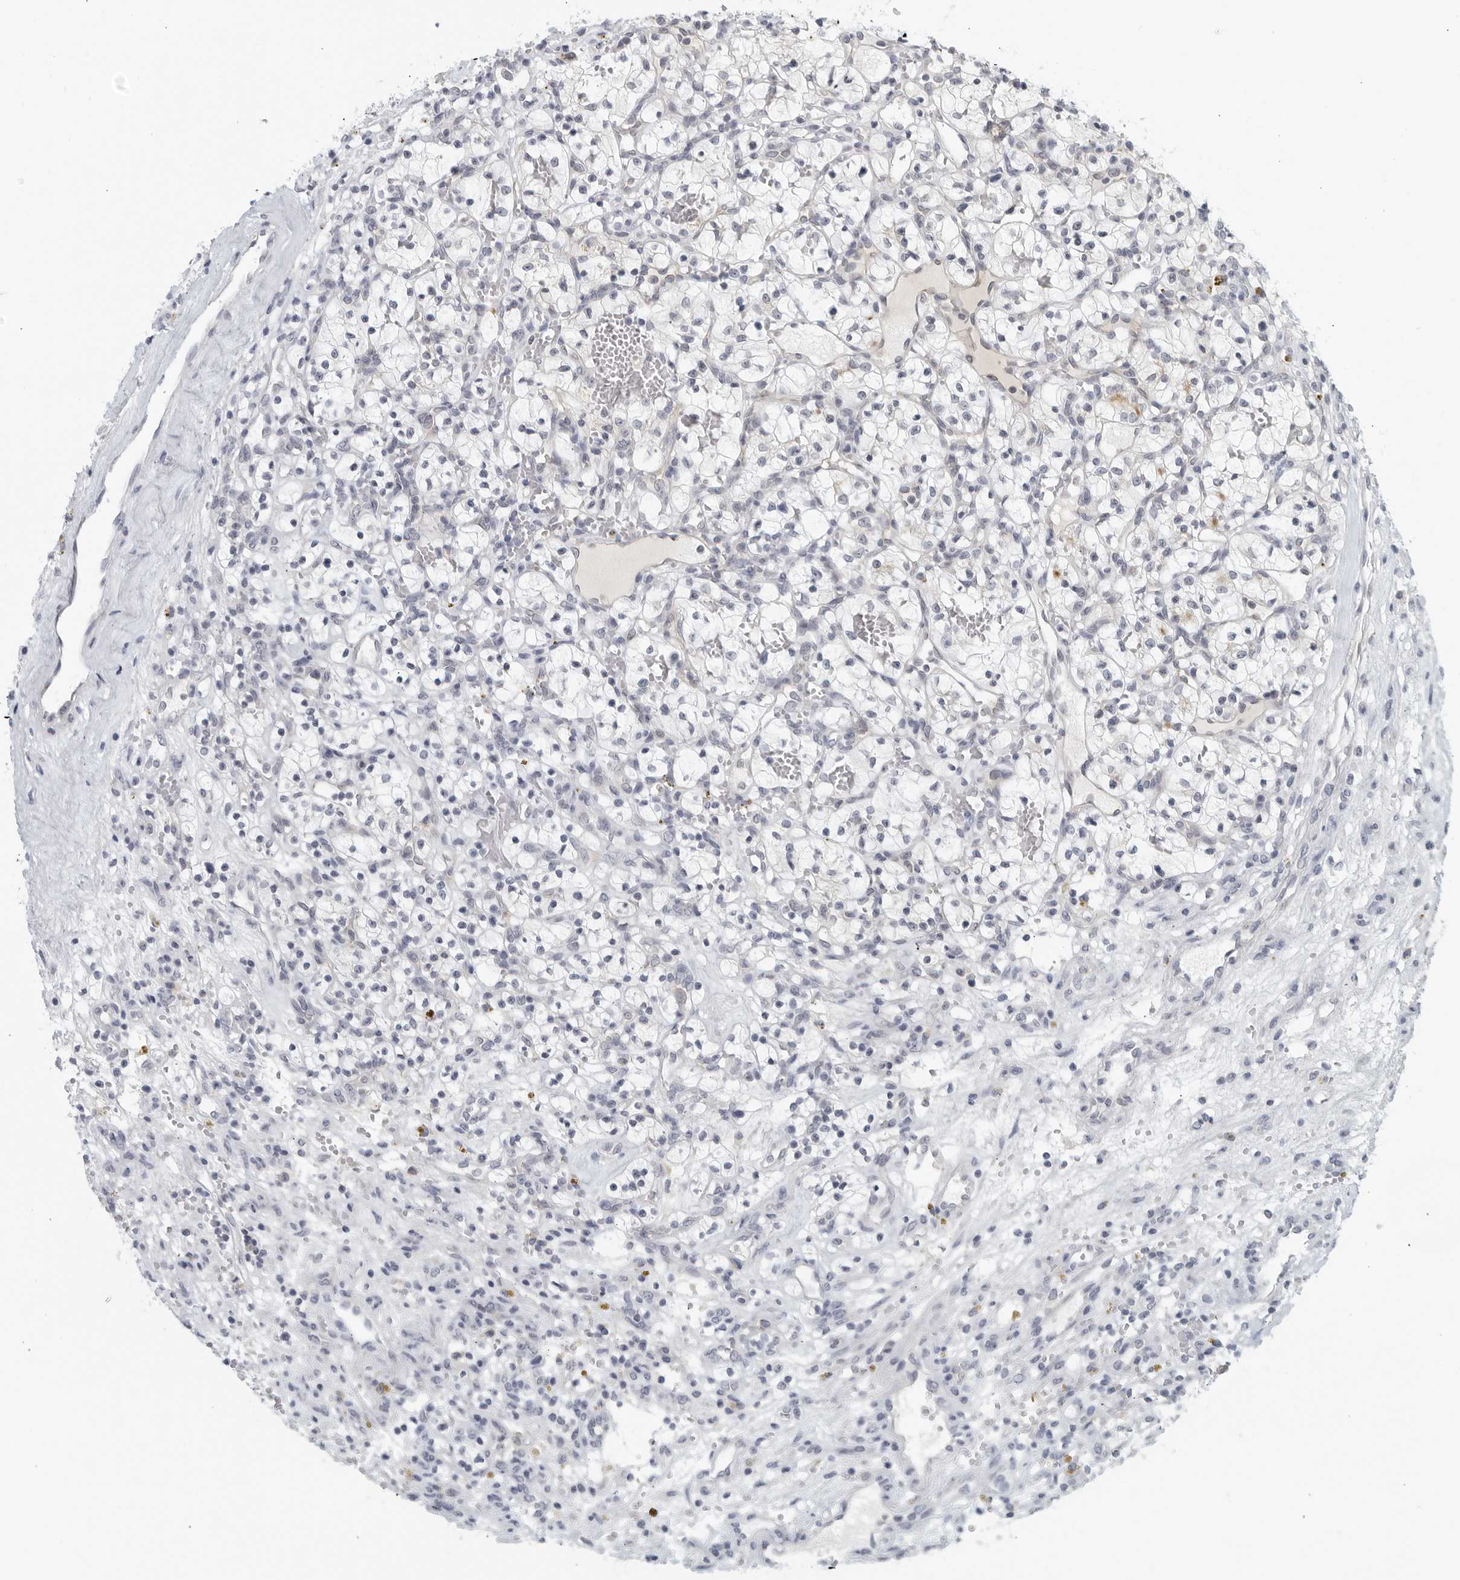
{"staining": {"intensity": "negative", "quantity": "none", "location": "none"}, "tissue": "renal cancer", "cell_type": "Tumor cells", "image_type": "cancer", "snomed": [{"axis": "morphology", "description": "Adenocarcinoma, NOS"}, {"axis": "topography", "description": "Kidney"}], "caption": "An image of adenocarcinoma (renal) stained for a protein demonstrates no brown staining in tumor cells.", "gene": "MATN1", "patient": {"sex": "female", "age": 57}}